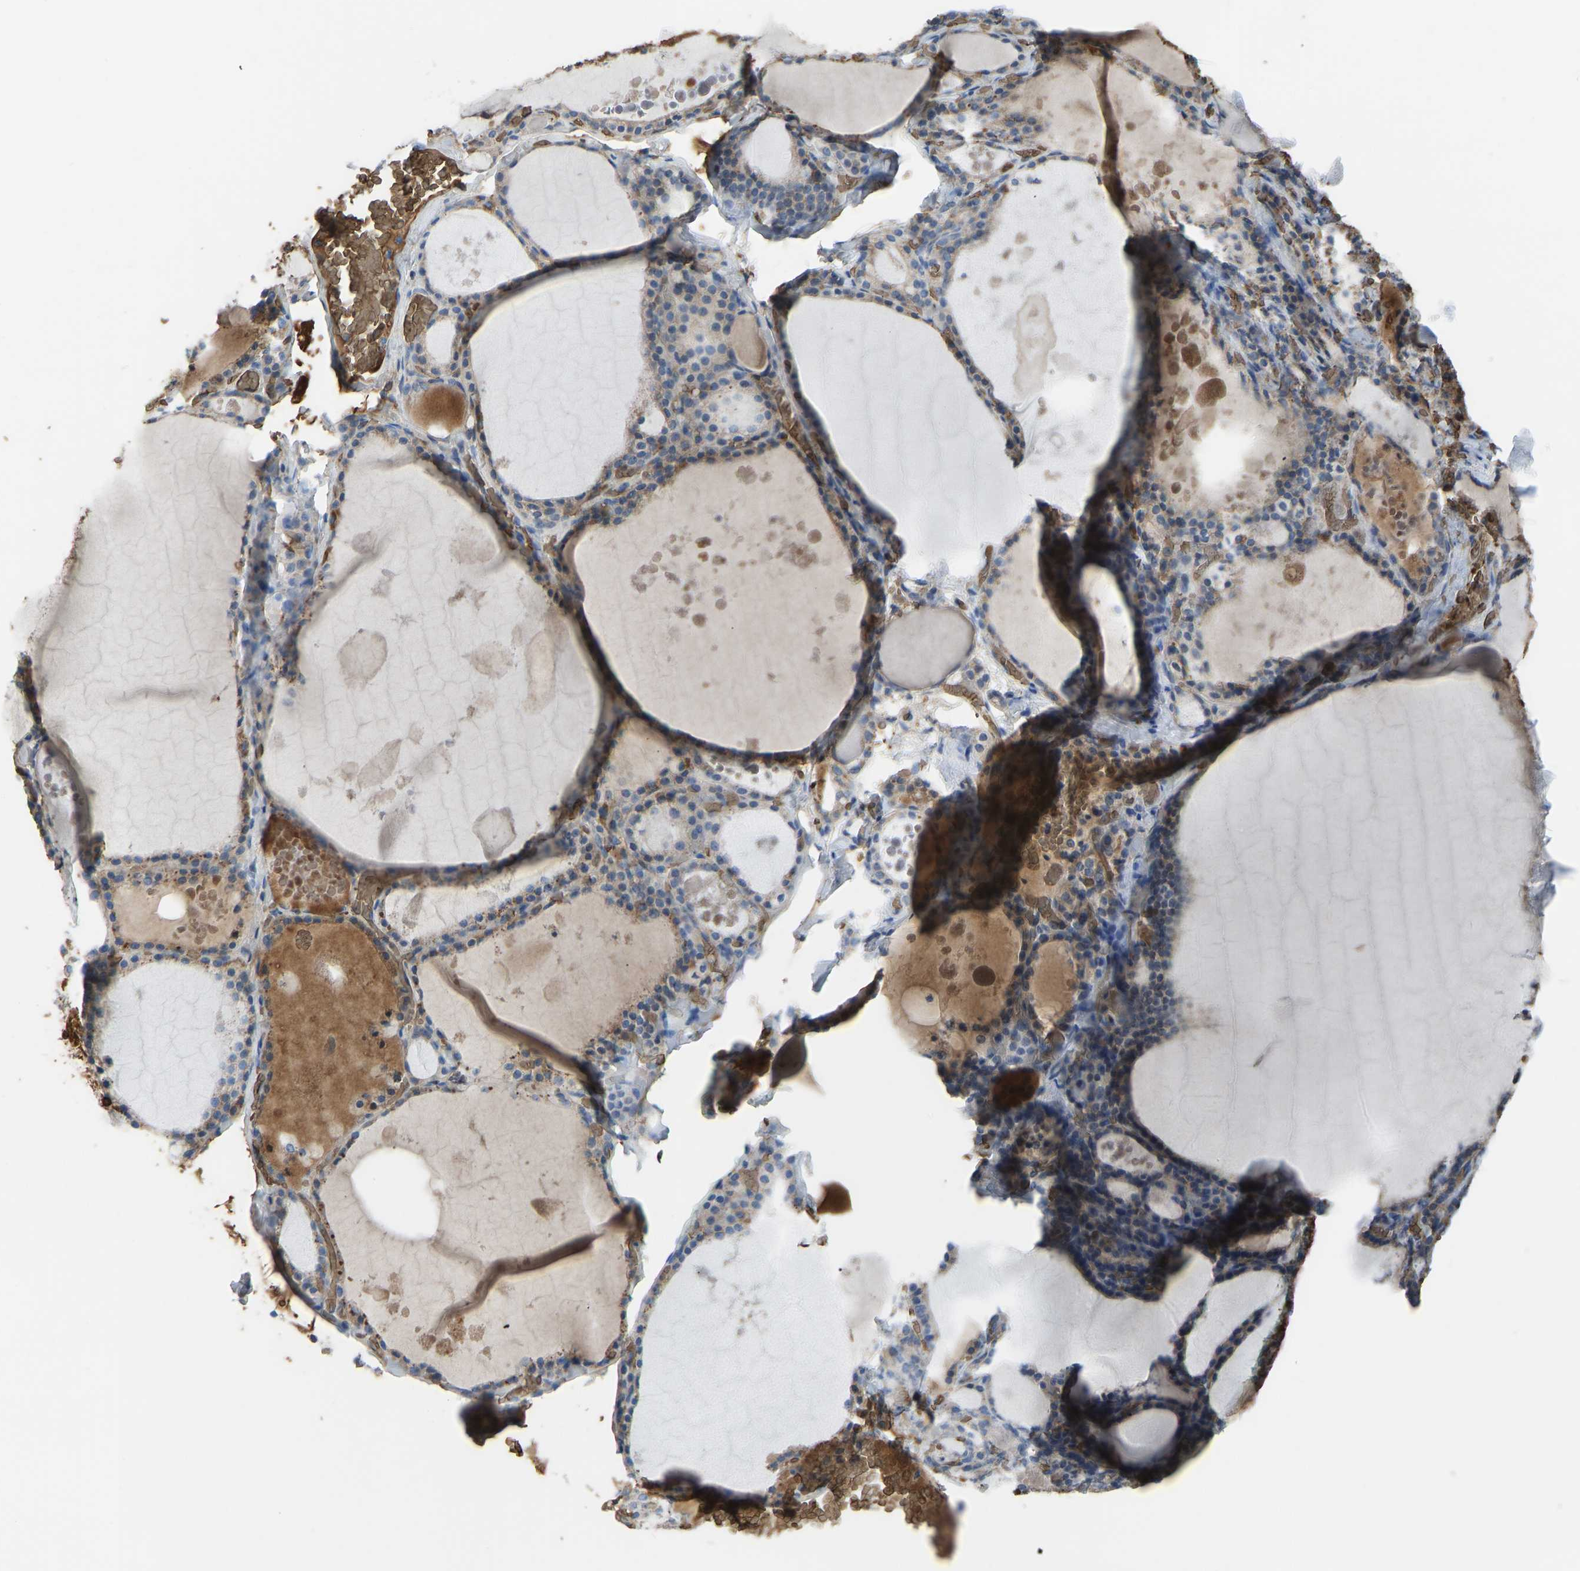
{"staining": {"intensity": "weak", "quantity": "25%-75%", "location": "cytoplasmic/membranous"}, "tissue": "thyroid gland", "cell_type": "Glandular cells", "image_type": "normal", "snomed": [{"axis": "morphology", "description": "Normal tissue, NOS"}, {"axis": "topography", "description": "Thyroid gland"}], "caption": "This histopathology image shows immunohistochemistry staining of normal human thyroid gland, with low weak cytoplasmic/membranous staining in approximately 25%-75% of glandular cells.", "gene": "PIGS", "patient": {"sex": "male", "age": 56}}